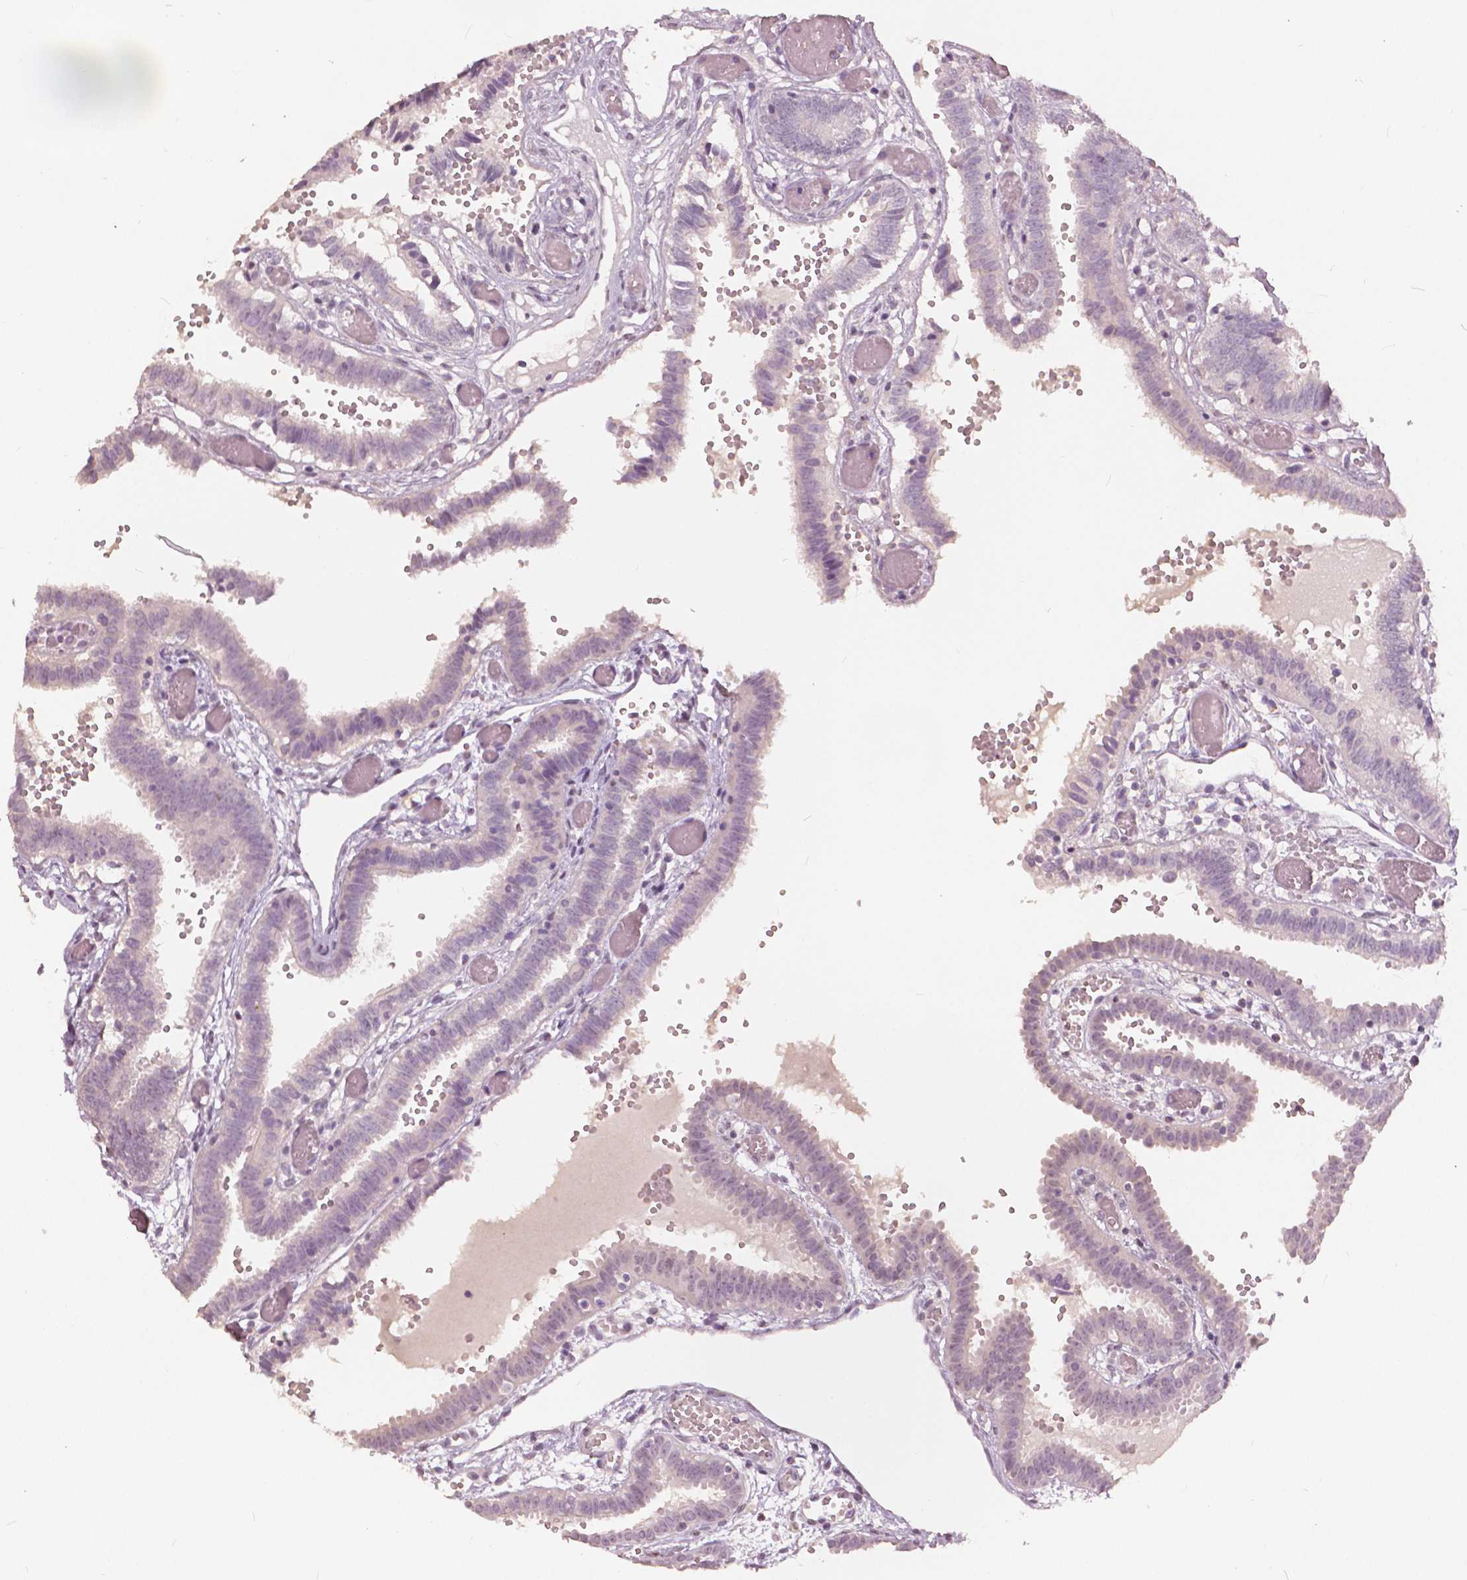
{"staining": {"intensity": "negative", "quantity": "none", "location": "none"}, "tissue": "fallopian tube", "cell_type": "Glandular cells", "image_type": "normal", "snomed": [{"axis": "morphology", "description": "Normal tissue, NOS"}, {"axis": "topography", "description": "Fallopian tube"}], "caption": "DAB (3,3'-diaminobenzidine) immunohistochemical staining of normal fallopian tube demonstrates no significant staining in glandular cells. (IHC, brightfield microscopy, high magnification).", "gene": "NANOG", "patient": {"sex": "female", "age": 37}}